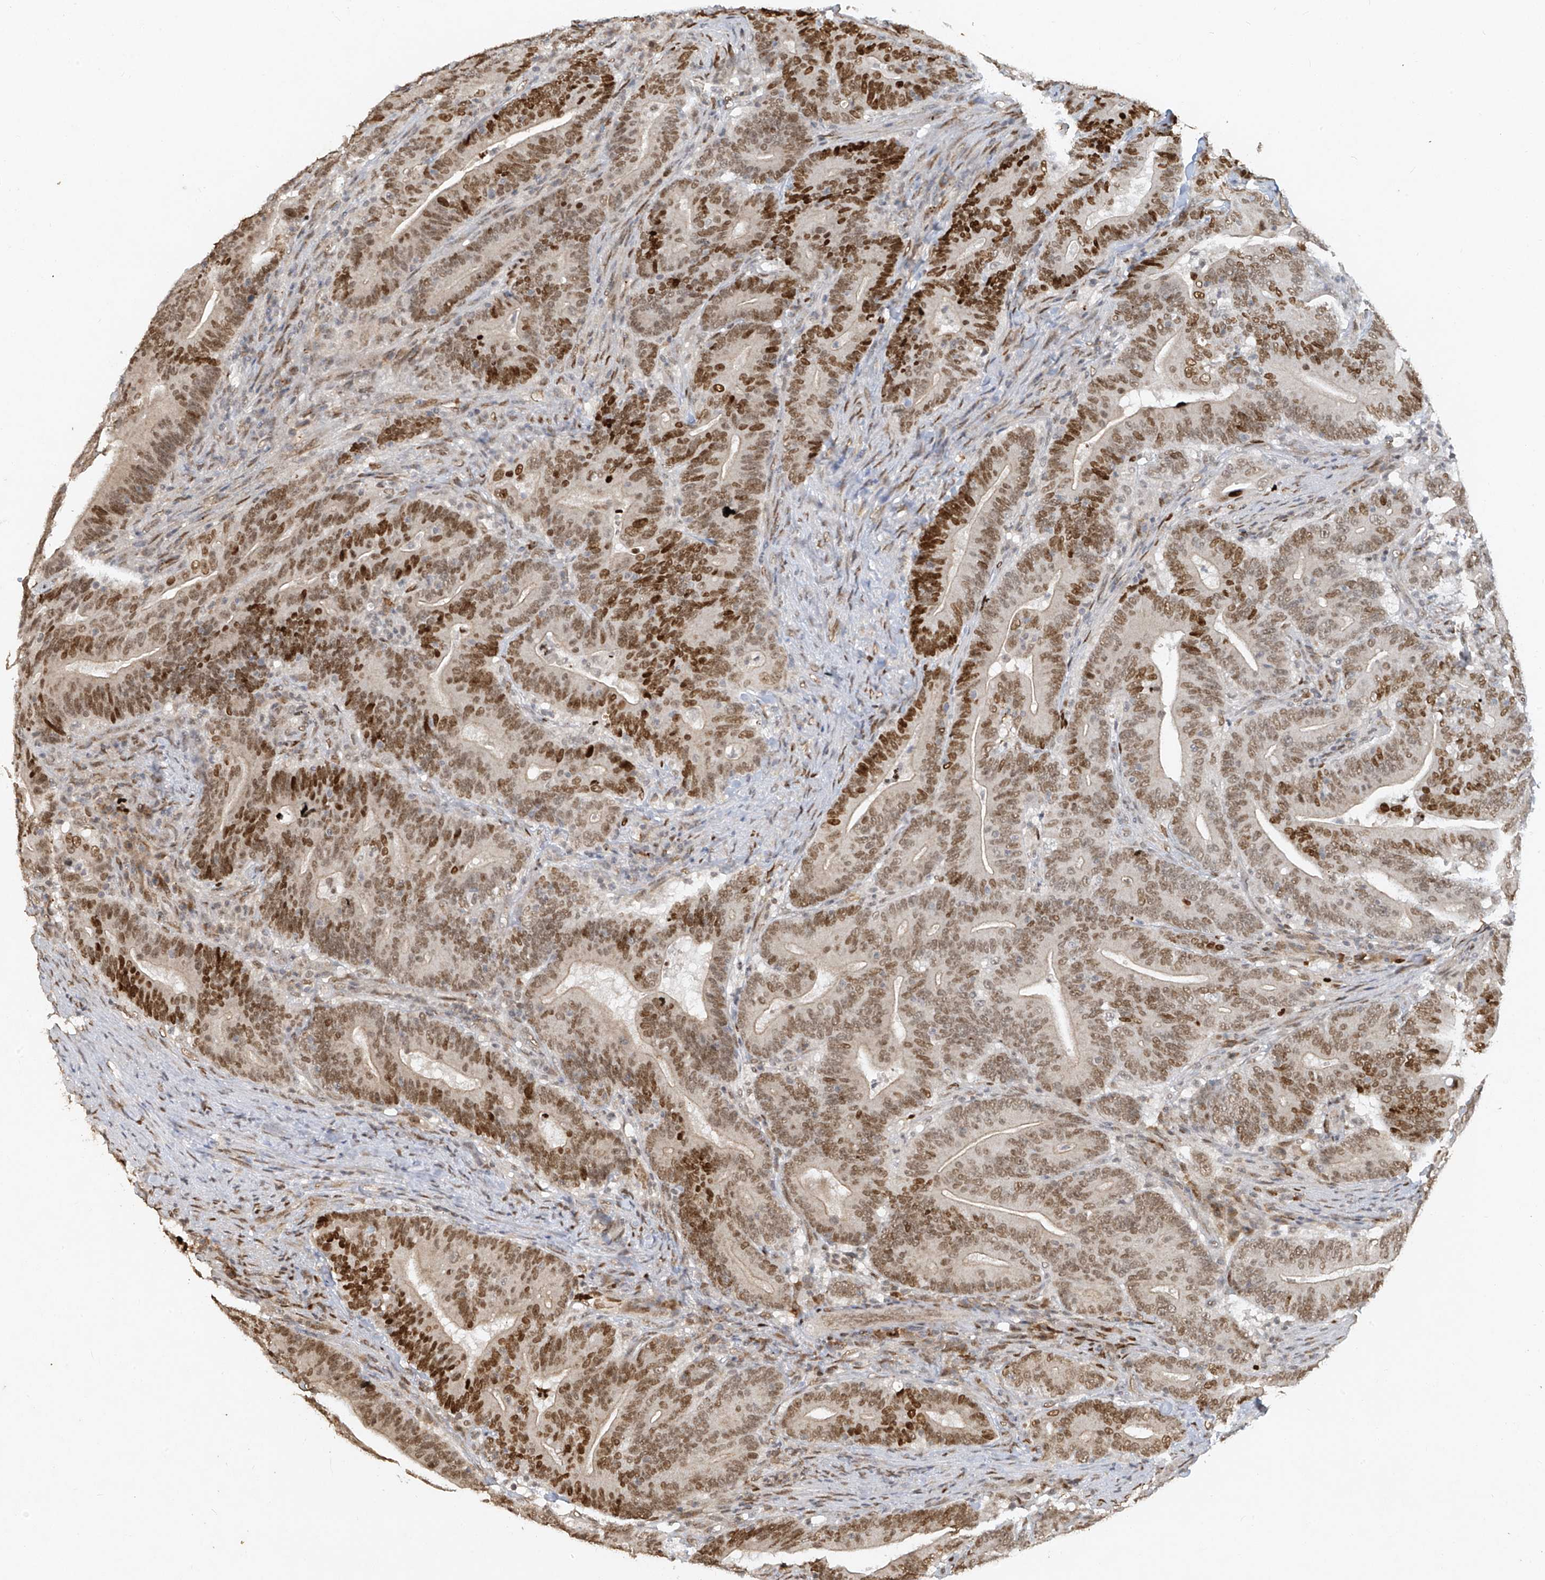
{"staining": {"intensity": "strong", "quantity": "25%-75%", "location": "nuclear"}, "tissue": "colorectal cancer", "cell_type": "Tumor cells", "image_type": "cancer", "snomed": [{"axis": "morphology", "description": "Normal tissue, NOS"}, {"axis": "morphology", "description": "Adenocarcinoma, NOS"}, {"axis": "topography", "description": "Colon"}], "caption": "Immunohistochemistry (DAB (3,3'-diaminobenzidine)) staining of colorectal cancer displays strong nuclear protein expression in about 25%-75% of tumor cells. The protein of interest is shown in brown color, while the nuclei are stained blue.", "gene": "ATRIP", "patient": {"sex": "female", "age": 66}}